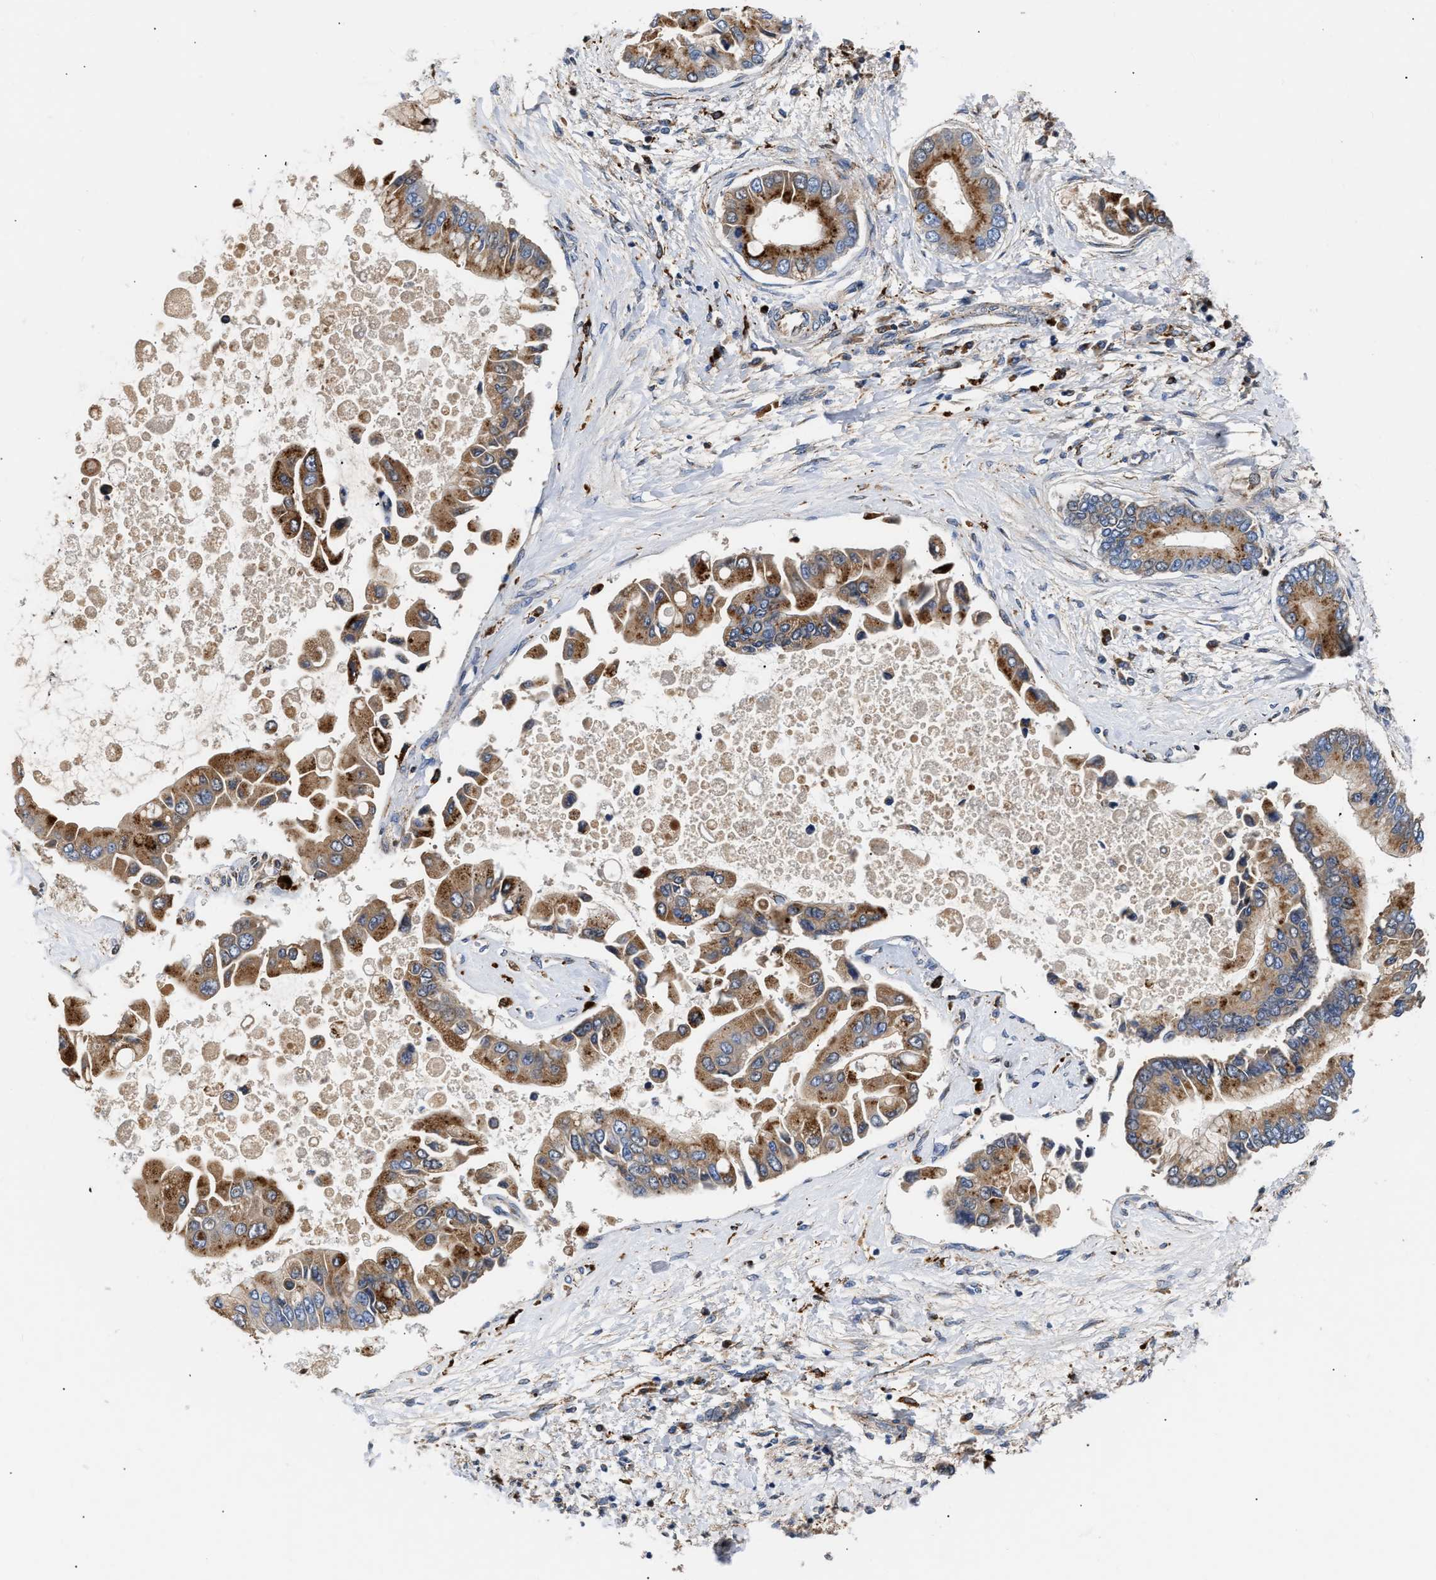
{"staining": {"intensity": "moderate", "quantity": ">75%", "location": "cytoplasmic/membranous"}, "tissue": "liver cancer", "cell_type": "Tumor cells", "image_type": "cancer", "snomed": [{"axis": "morphology", "description": "Cholangiocarcinoma"}, {"axis": "topography", "description": "Liver"}], "caption": "A micrograph showing moderate cytoplasmic/membranous staining in about >75% of tumor cells in liver cholangiocarcinoma, as visualized by brown immunohistochemical staining.", "gene": "CCDC146", "patient": {"sex": "male", "age": 50}}